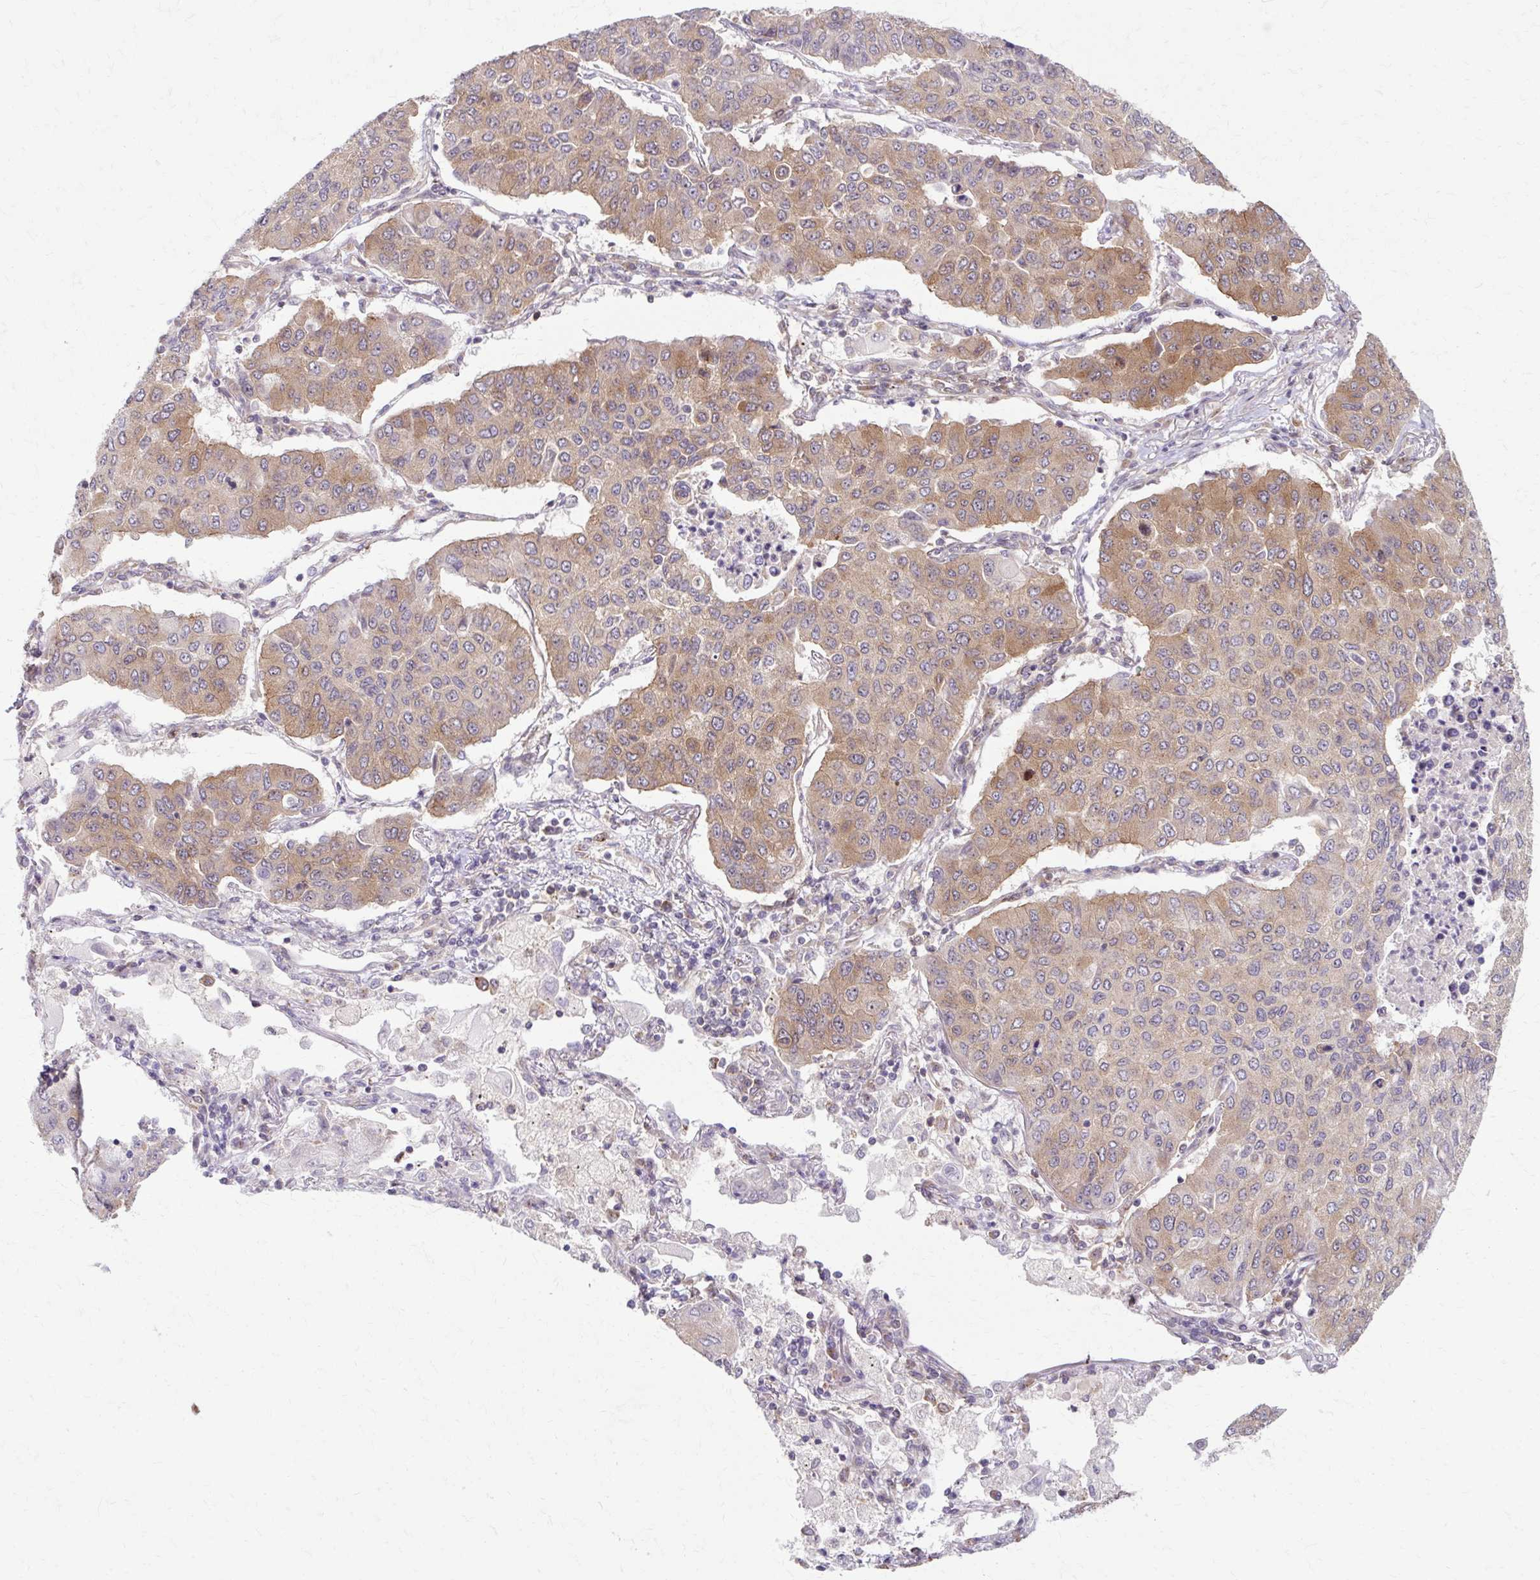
{"staining": {"intensity": "weak", "quantity": ">75%", "location": "cytoplasmic/membranous"}, "tissue": "lung cancer", "cell_type": "Tumor cells", "image_type": "cancer", "snomed": [{"axis": "morphology", "description": "Squamous cell carcinoma, NOS"}, {"axis": "topography", "description": "Lung"}], "caption": "Immunohistochemical staining of human lung squamous cell carcinoma reveals low levels of weak cytoplasmic/membranous positivity in about >75% of tumor cells.", "gene": "MZT2B", "patient": {"sex": "male", "age": 74}}